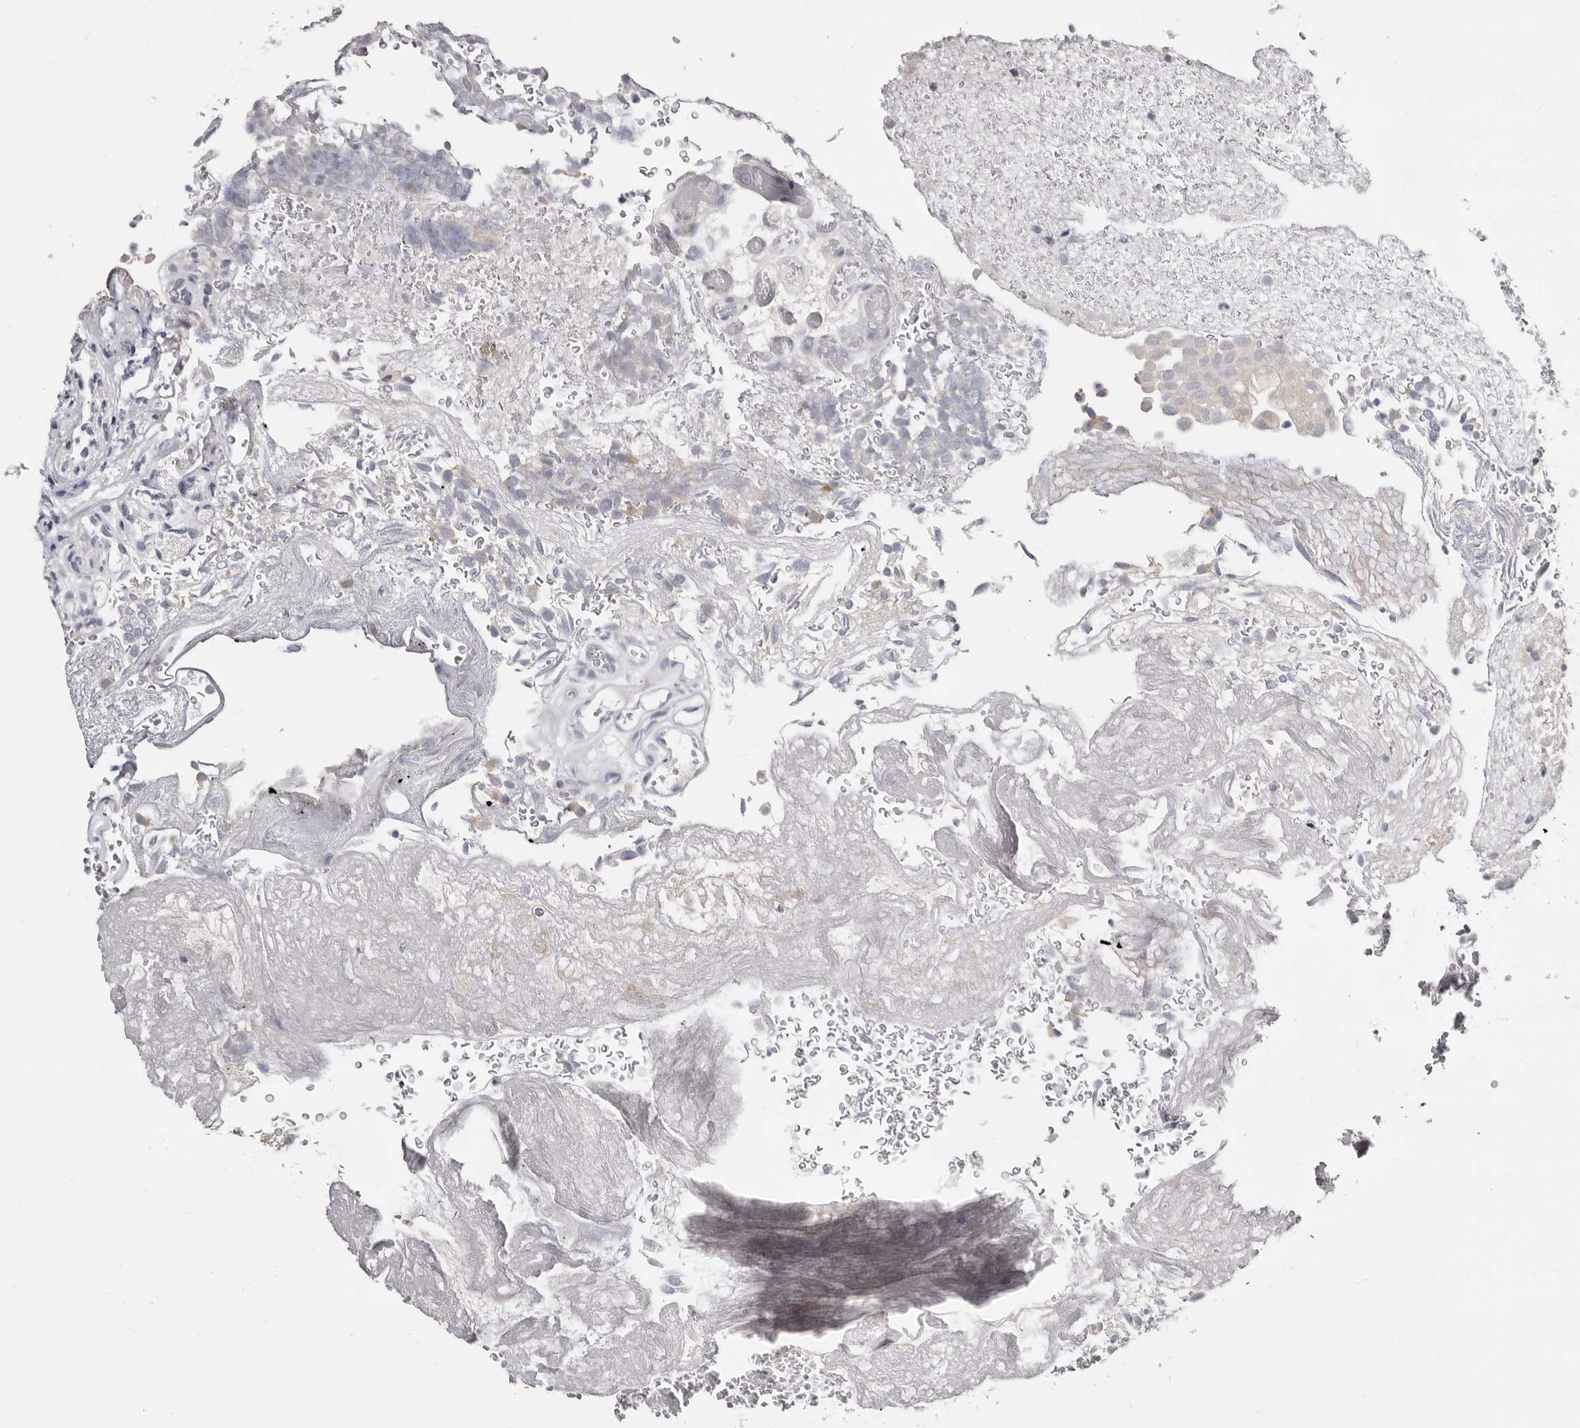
{"staining": {"intensity": "negative", "quantity": "none", "location": "none"}, "tissue": "urothelial cancer", "cell_type": "Tumor cells", "image_type": "cancer", "snomed": [{"axis": "morphology", "description": "Urothelial carcinoma, Low grade"}, {"axis": "topography", "description": "Urinary bladder"}], "caption": "A high-resolution micrograph shows IHC staining of urothelial cancer, which shows no significant expression in tumor cells.", "gene": "KLHL4", "patient": {"sex": "male", "age": 78}}